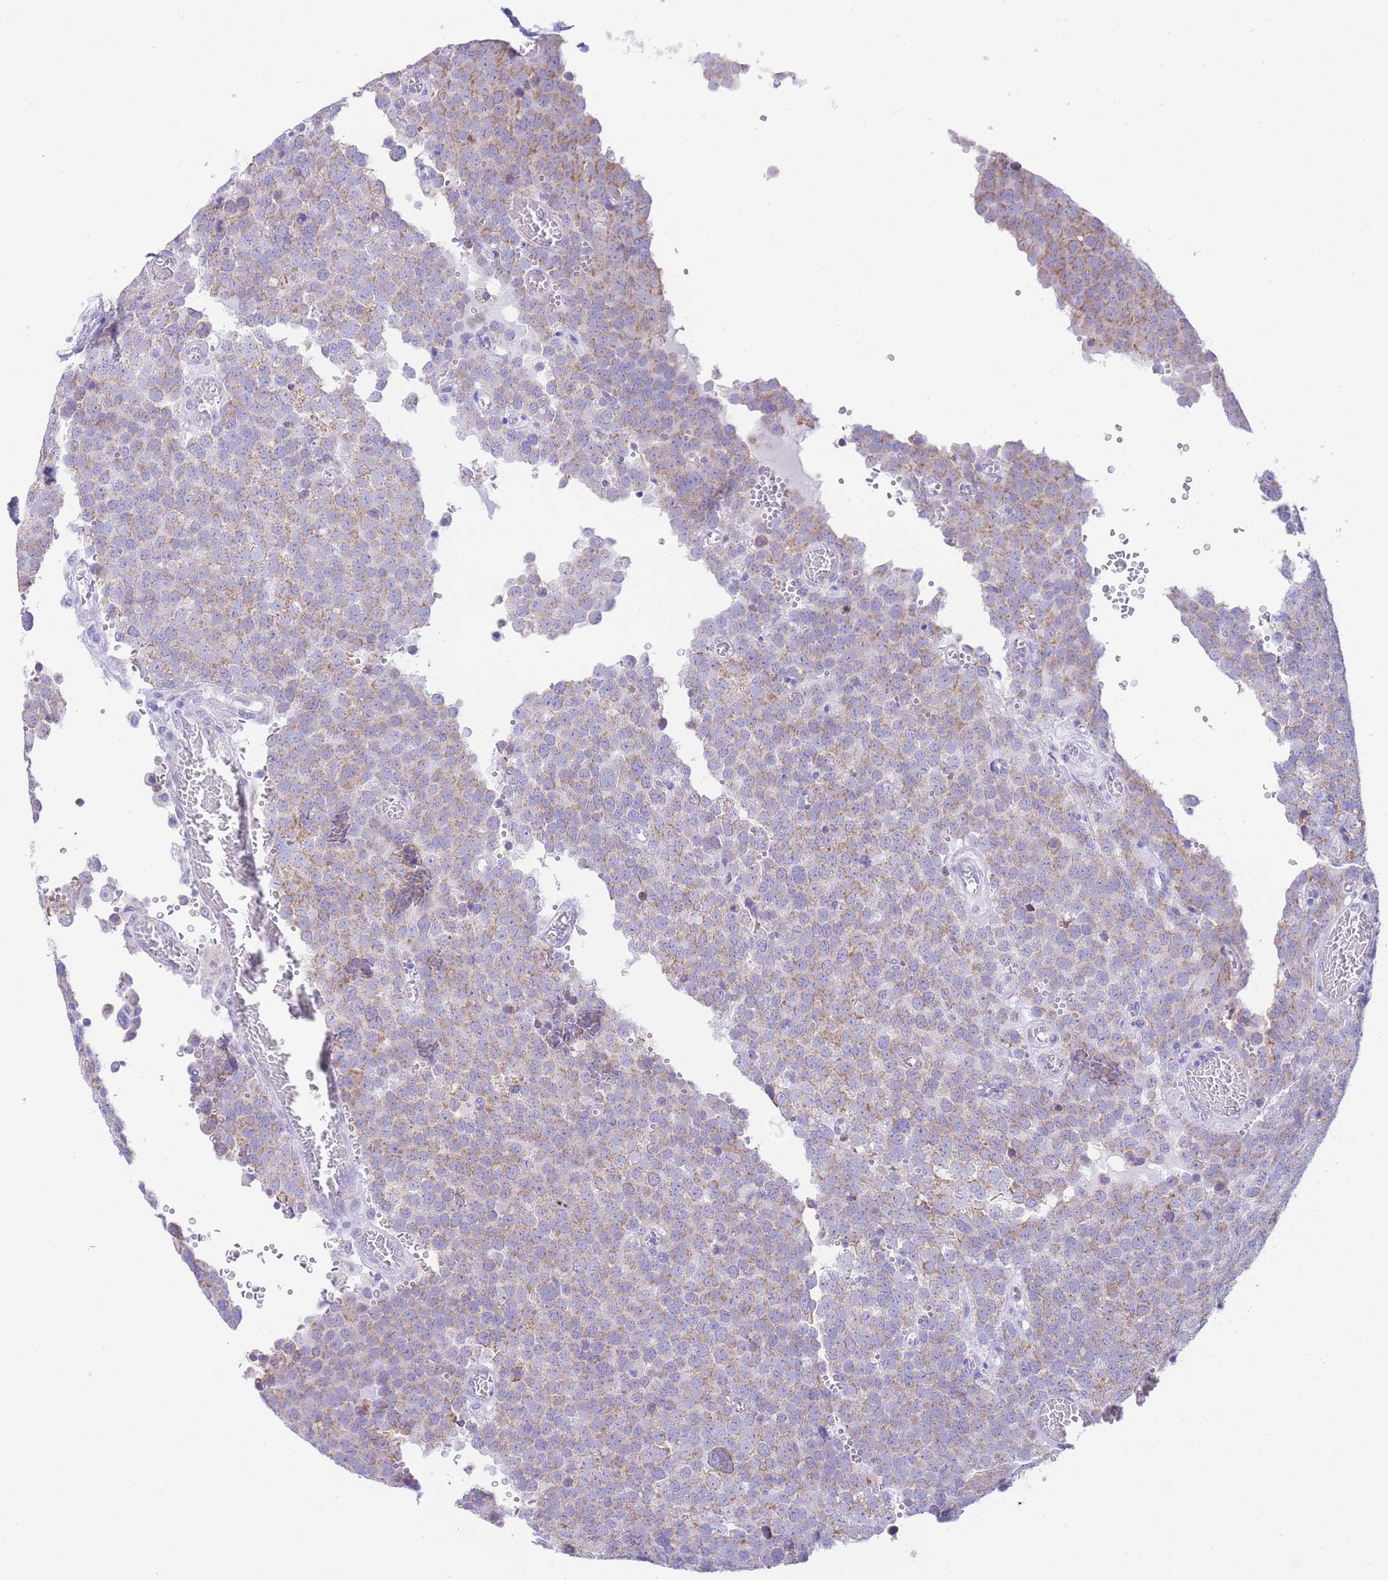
{"staining": {"intensity": "moderate", "quantity": "25%-75%", "location": "cytoplasmic/membranous"}, "tissue": "testis cancer", "cell_type": "Tumor cells", "image_type": "cancer", "snomed": [{"axis": "morphology", "description": "Normal tissue, NOS"}, {"axis": "morphology", "description": "Seminoma, NOS"}, {"axis": "topography", "description": "Testis"}], "caption": "Immunohistochemical staining of testis seminoma demonstrates medium levels of moderate cytoplasmic/membranous protein expression in approximately 25%-75% of tumor cells. (Brightfield microscopy of DAB IHC at high magnification).", "gene": "ACSM4", "patient": {"sex": "male", "age": 71}}